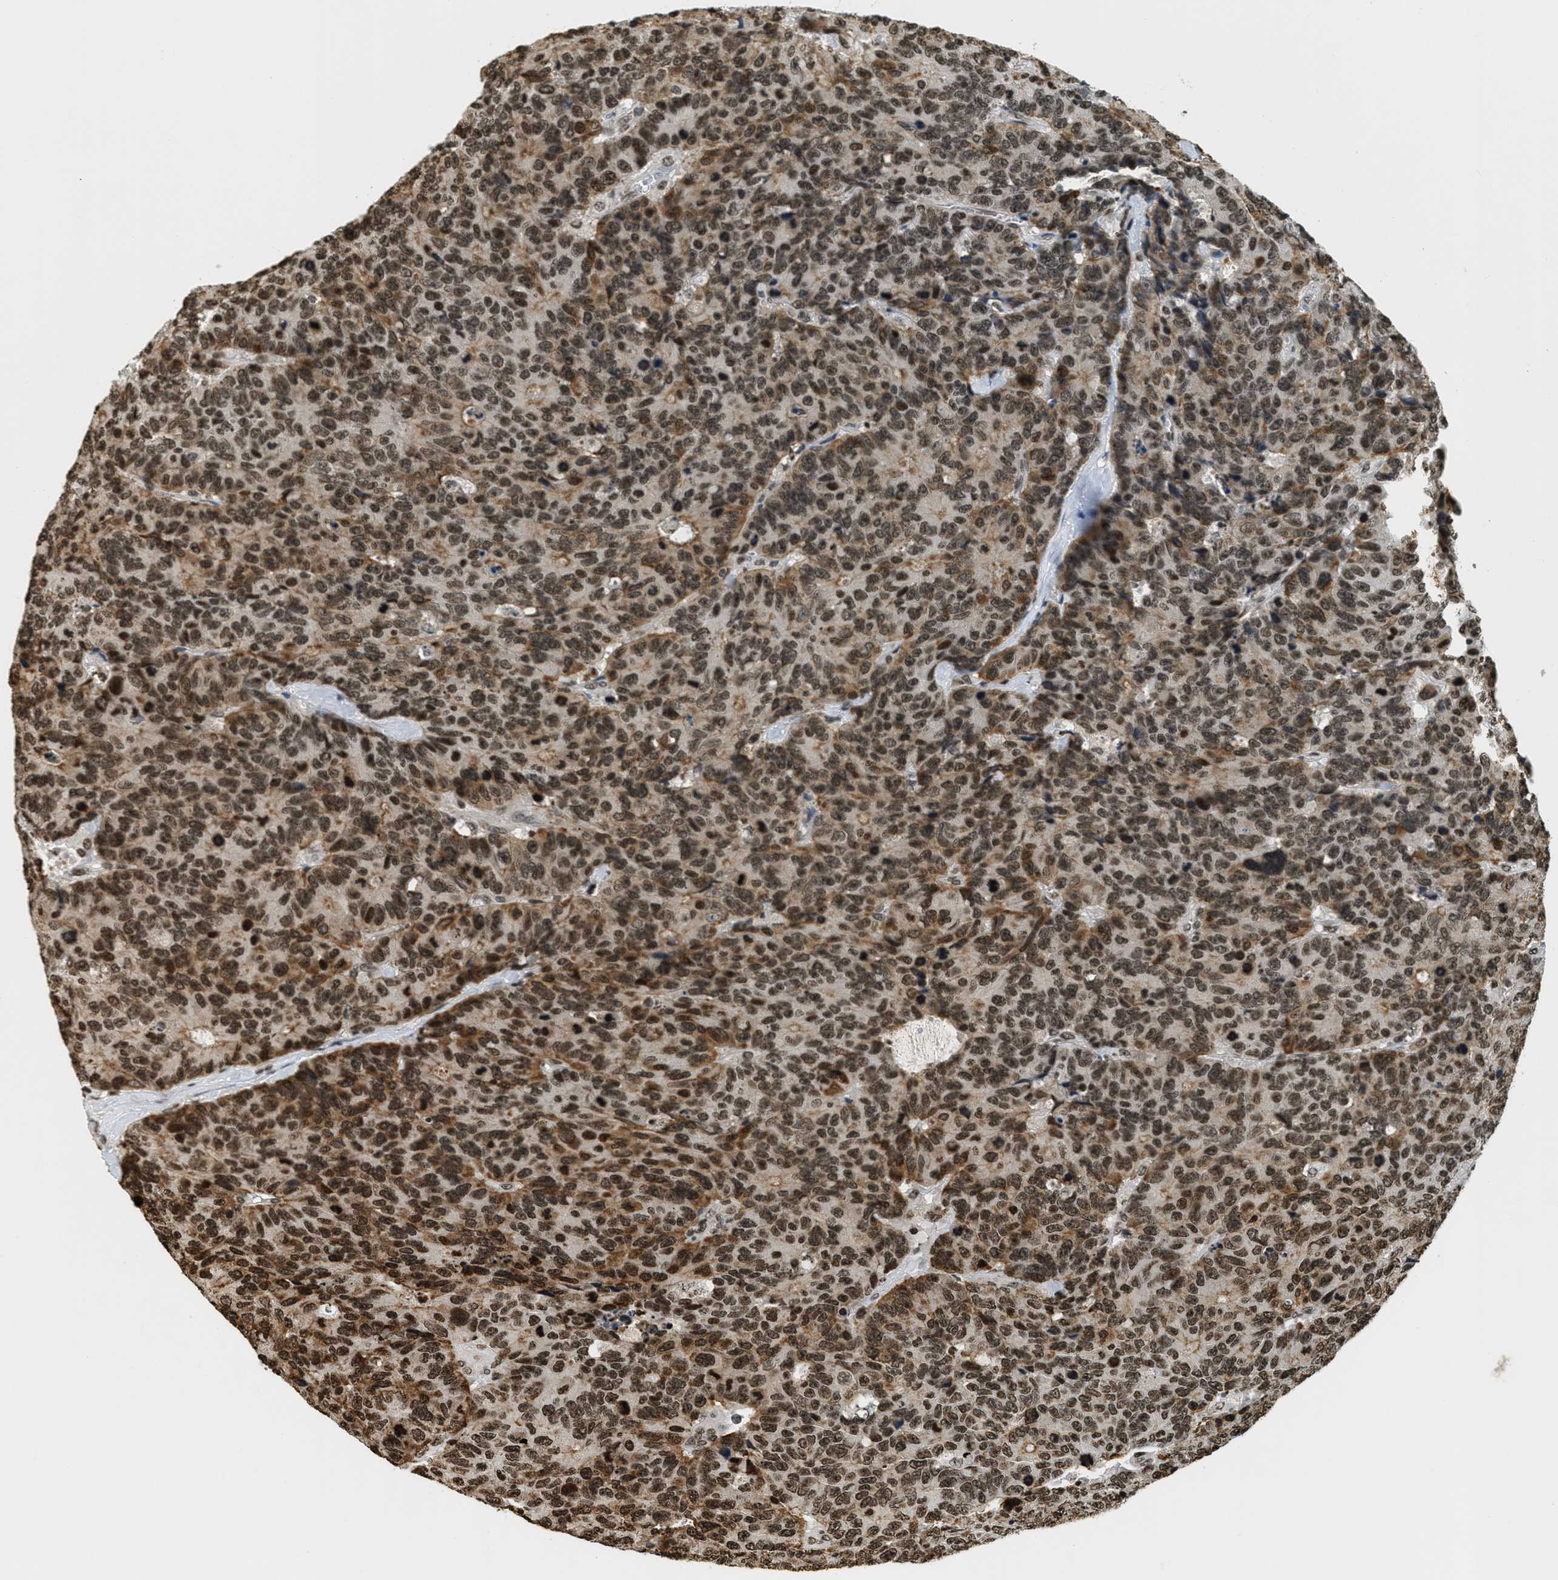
{"staining": {"intensity": "moderate", "quantity": ">75%", "location": "nuclear"}, "tissue": "colorectal cancer", "cell_type": "Tumor cells", "image_type": "cancer", "snomed": [{"axis": "morphology", "description": "Adenocarcinoma, NOS"}, {"axis": "topography", "description": "Colon"}], "caption": "Colorectal cancer (adenocarcinoma) stained for a protein (brown) exhibits moderate nuclear positive staining in approximately >75% of tumor cells.", "gene": "LDB2", "patient": {"sex": "female", "age": 86}}